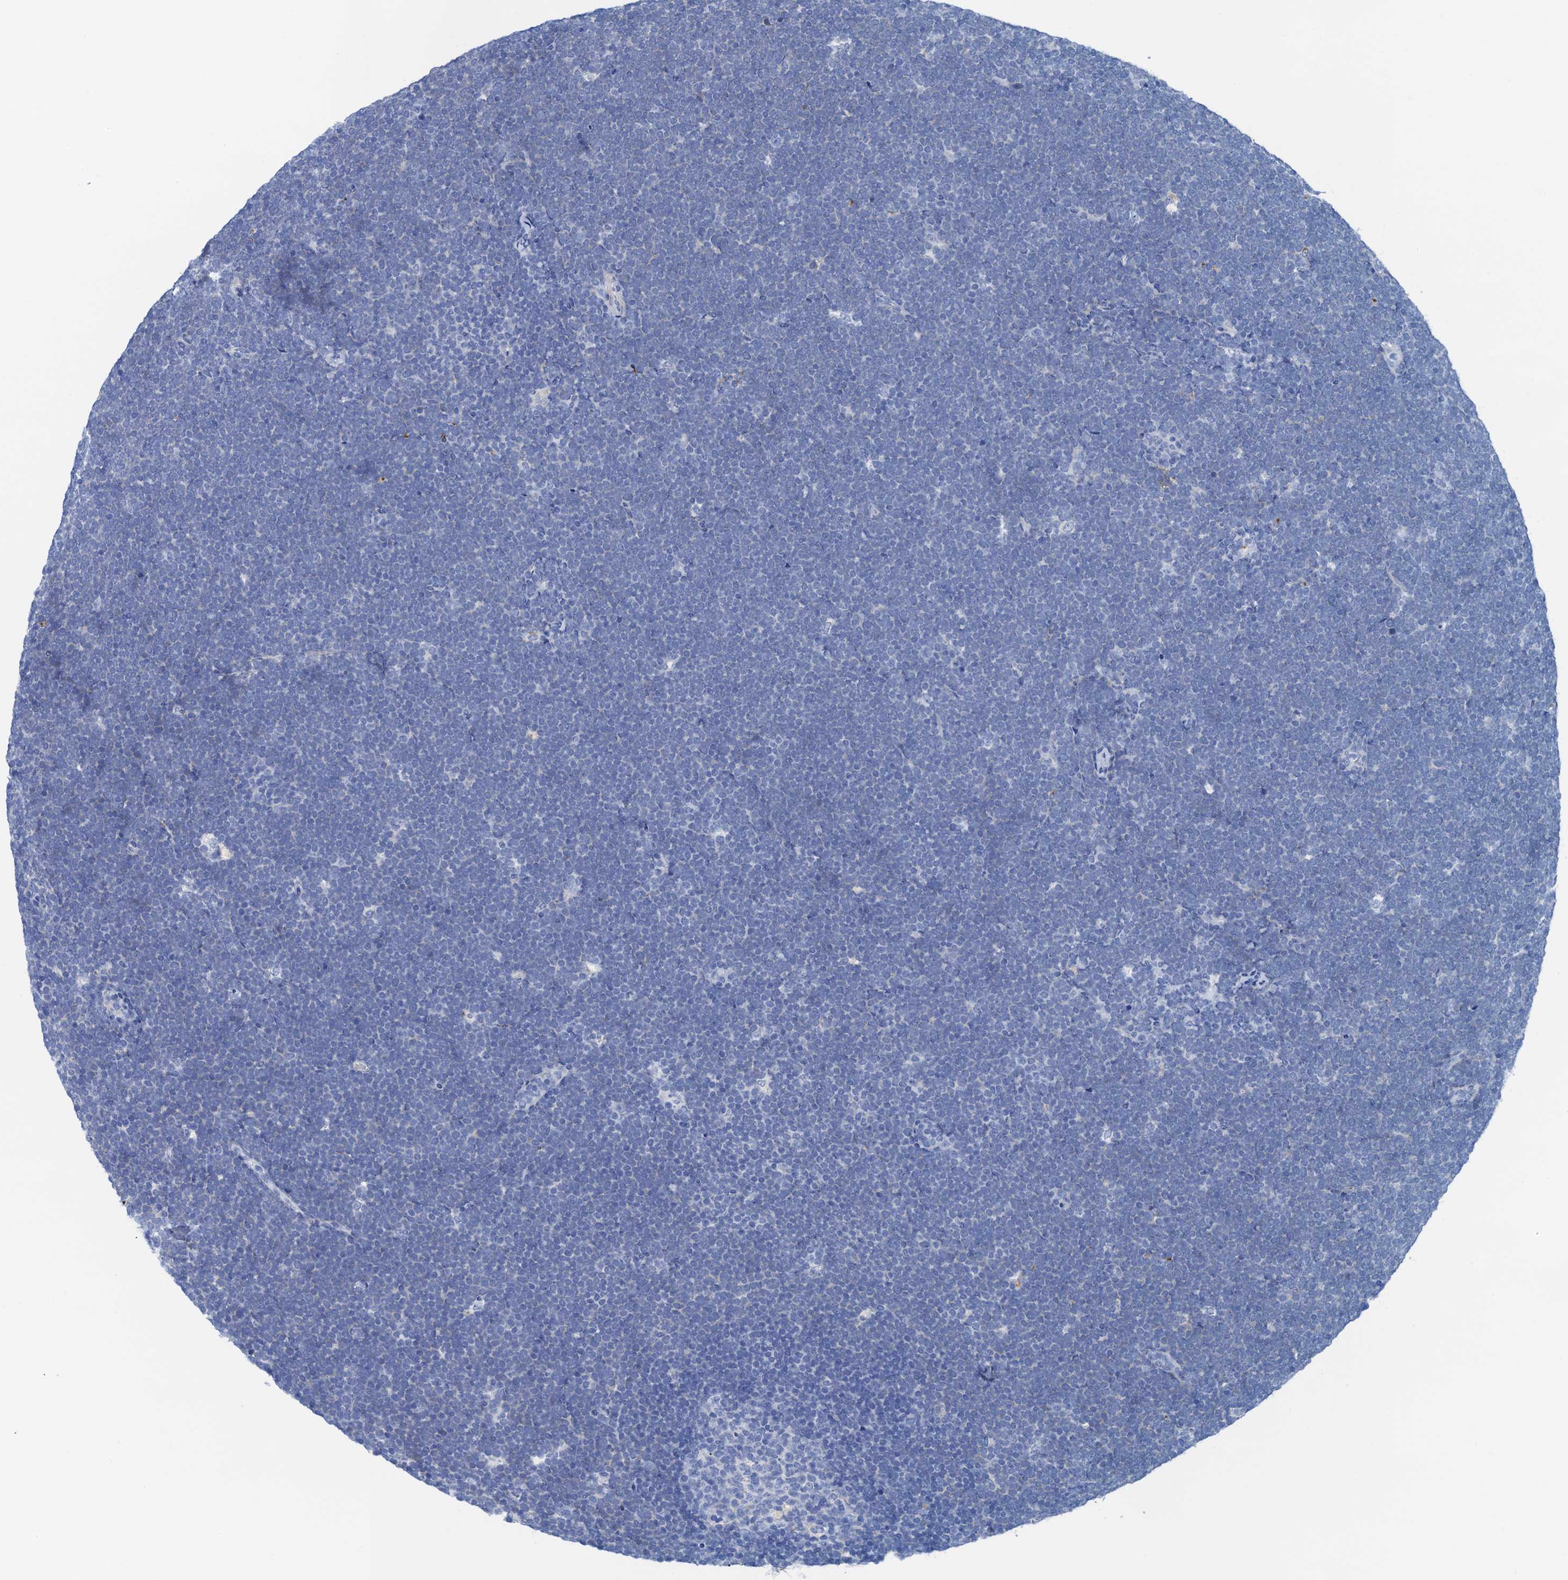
{"staining": {"intensity": "negative", "quantity": "none", "location": "none"}, "tissue": "lymphoma", "cell_type": "Tumor cells", "image_type": "cancer", "snomed": [{"axis": "morphology", "description": "Malignant lymphoma, non-Hodgkin's type, High grade"}, {"axis": "topography", "description": "Lymph node"}], "caption": "Immunohistochemistry (IHC) image of human high-grade malignant lymphoma, non-Hodgkin's type stained for a protein (brown), which demonstrates no positivity in tumor cells. (DAB (3,3'-diaminobenzidine) IHC visualized using brightfield microscopy, high magnification).", "gene": "NLRP10", "patient": {"sex": "male", "age": 13}}